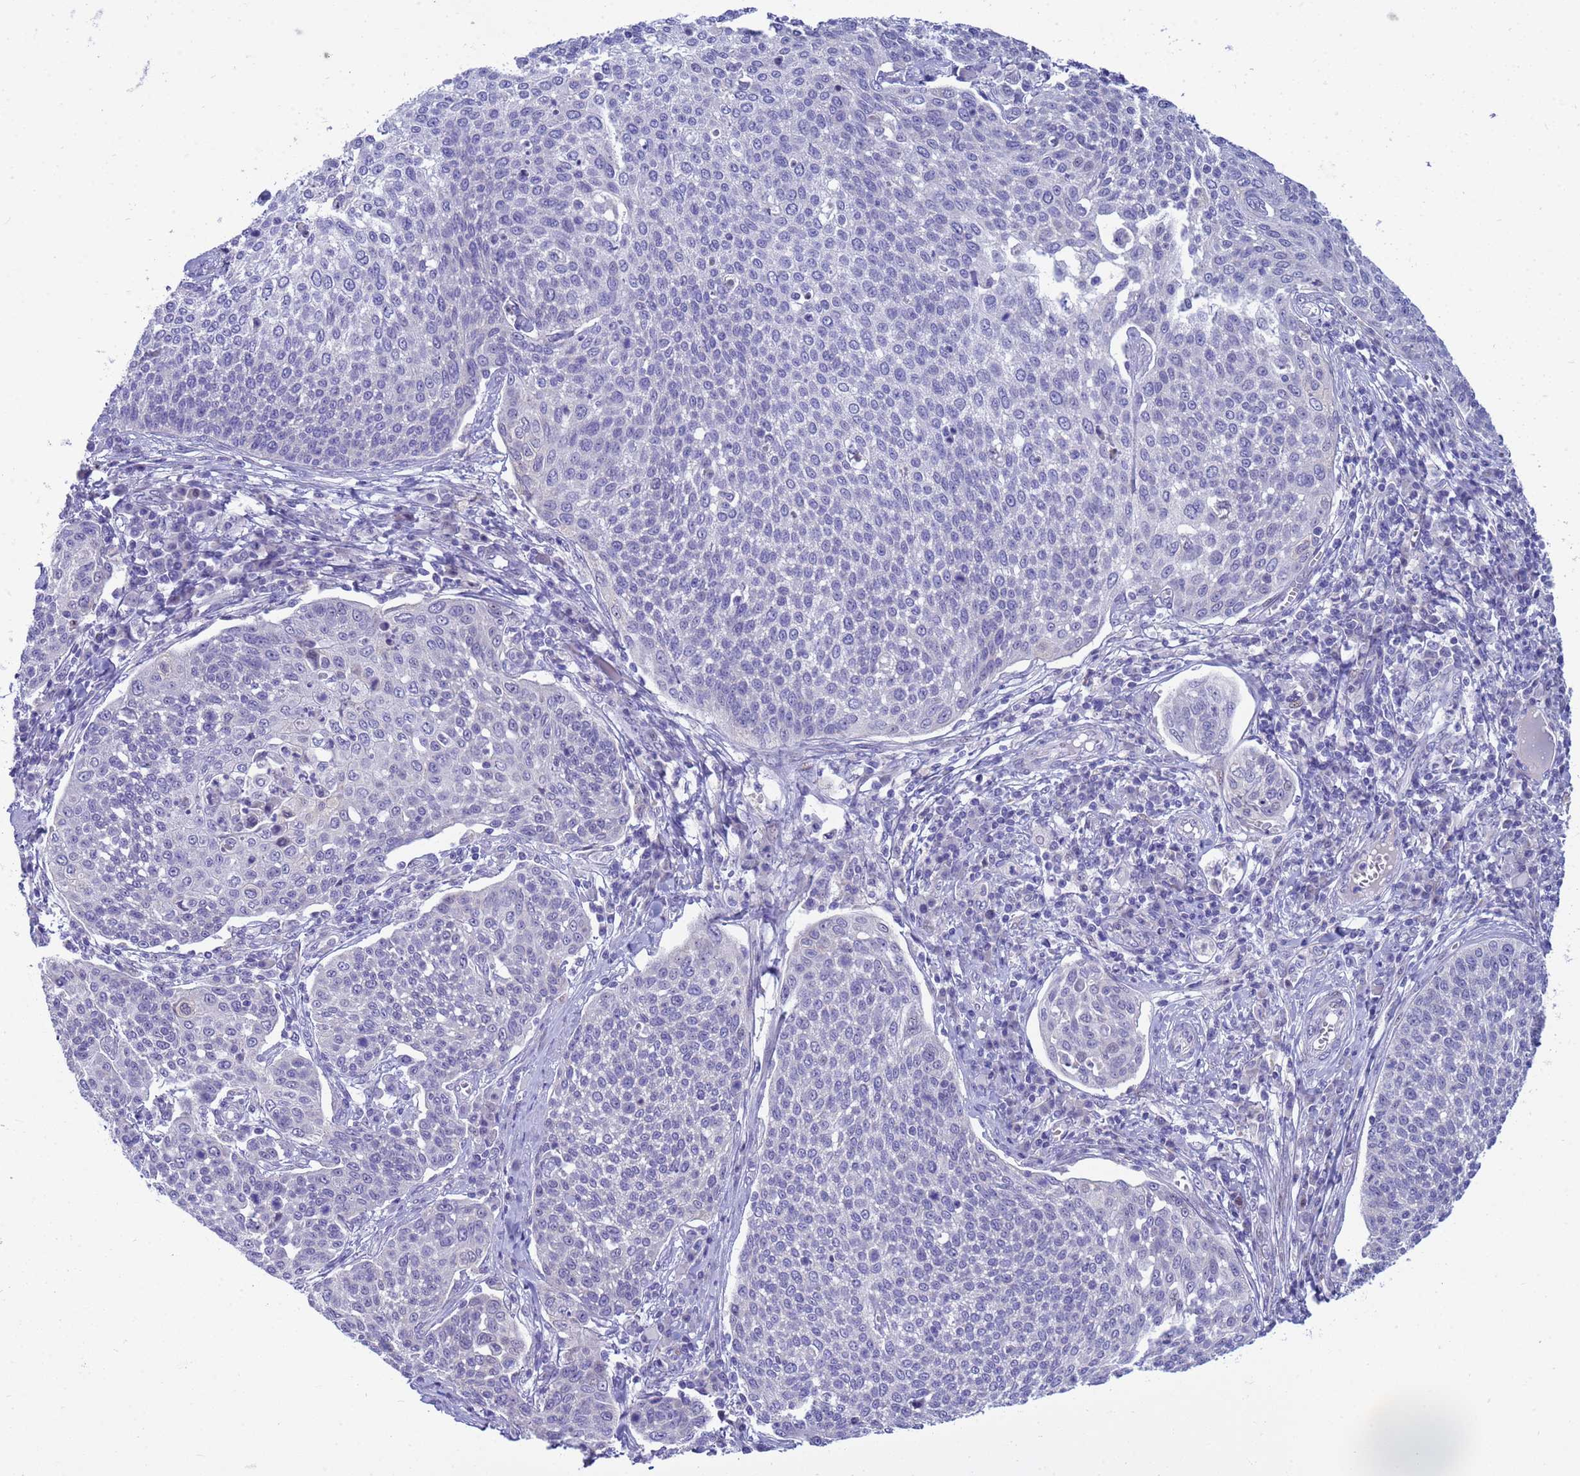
{"staining": {"intensity": "negative", "quantity": "none", "location": "none"}, "tissue": "cervical cancer", "cell_type": "Tumor cells", "image_type": "cancer", "snomed": [{"axis": "morphology", "description": "Squamous cell carcinoma, NOS"}, {"axis": "topography", "description": "Cervix"}], "caption": "An immunohistochemistry (IHC) photomicrograph of cervical squamous cell carcinoma is shown. There is no staining in tumor cells of cervical squamous cell carcinoma. Brightfield microscopy of IHC stained with DAB (brown) and hematoxylin (blue), captured at high magnification.", "gene": "LRATD1", "patient": {"sex": "female", "age": 34}}